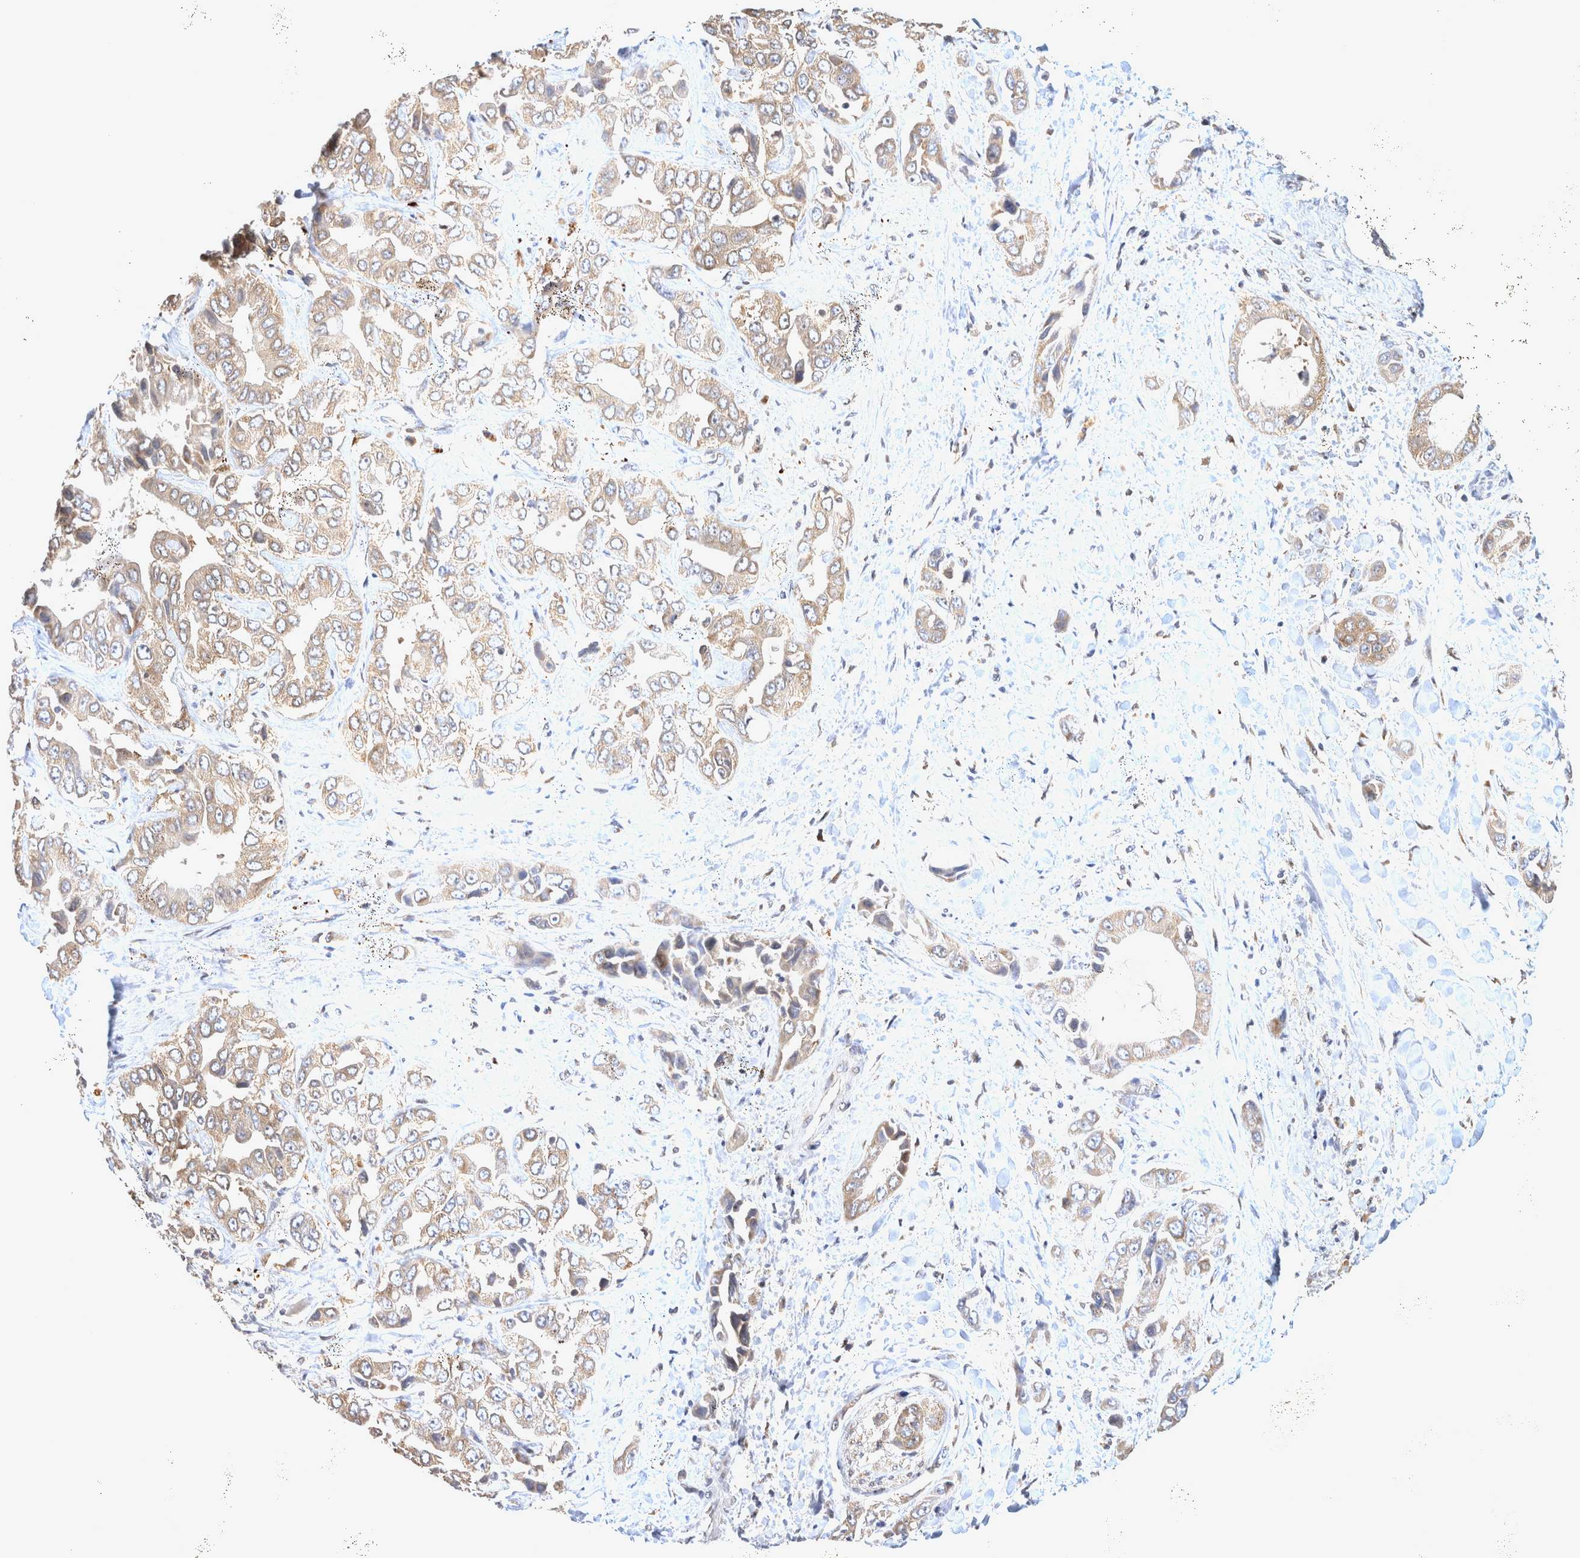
{"staining": {"intensity": "weak", "quantity": "25%-75%", "location": "cytoplasmic/membranous"}, "tissue": "liver cancer", "cell_type": "Tumor cells", "image_type": "cancer", "snomed": [{"axis": "morphology", "description": "Cholangiocarcinoma"}, {"axis": "topography", "description": "Liver"}], "caption": "Protein expression analysis of liver cancer (cholangiocarcinoma) shows weak cytoplasmic/membranous expression in about 25%-75% of tumor cells.", "gene": "ATXN2", "patient": {"sex": "female", "age": 52}}